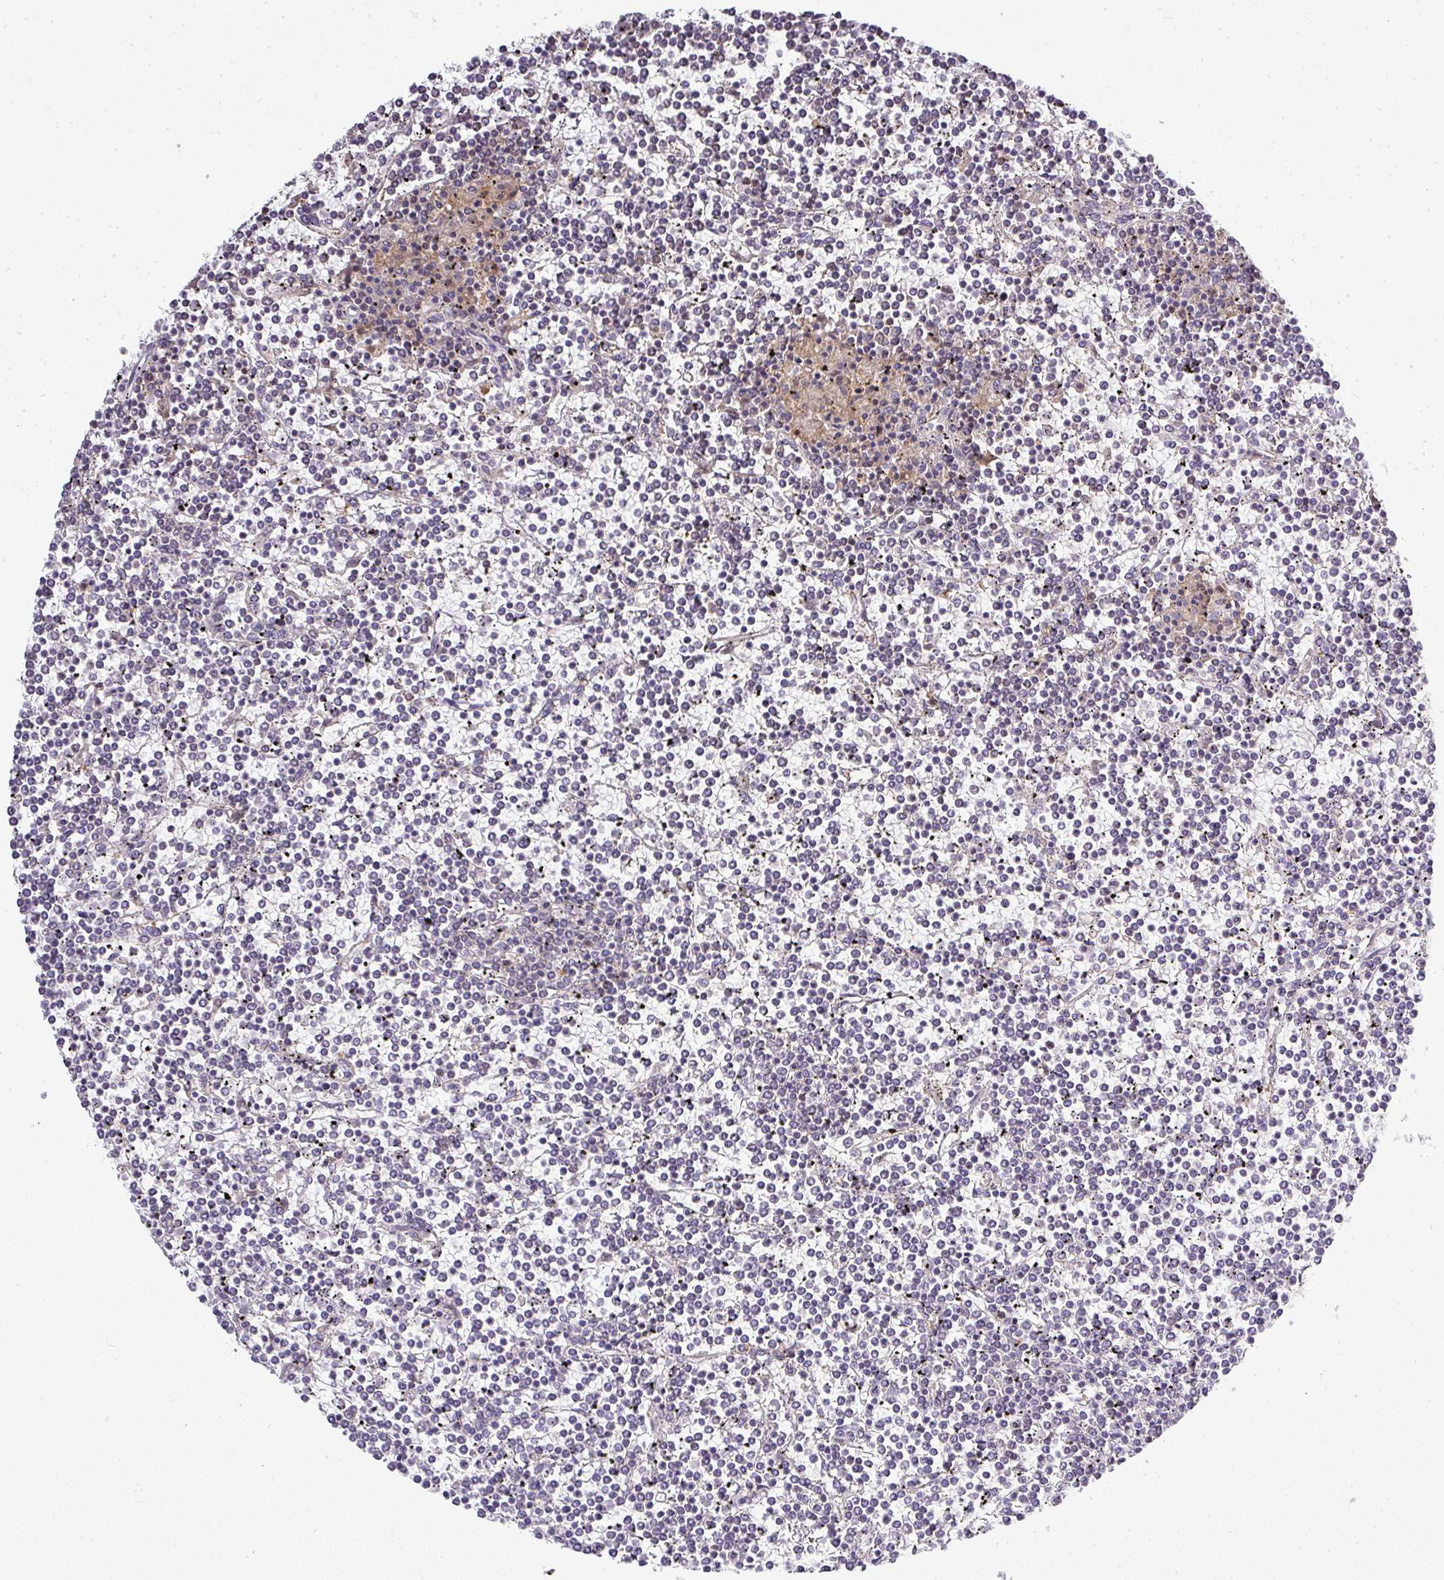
{"staining": {"intensity": "negative", "quantity": "none", "location": "none"}, "tissue": "lymphoma", "cell_type": "Tumor cells", "image_type": "cancer", "snomed": [{"axis": "morphology", "description": "Malignant lymphoma, non-Hodgkin's type, Low grade"}, {"axis": "topography", "description": "Spleen"}], "caption": "Immunohistochemistry (IHC) image of lymphoma stained for a protein (brown), which exhibits no staining in tumor cells. (Stains: DAB immunohistochemistry with hematoxylin counter stain, Microscopy: brightfield microscopy at high magnification).", "gene": "STAT5A", "patient": {"sex": "female", "age": 19}}